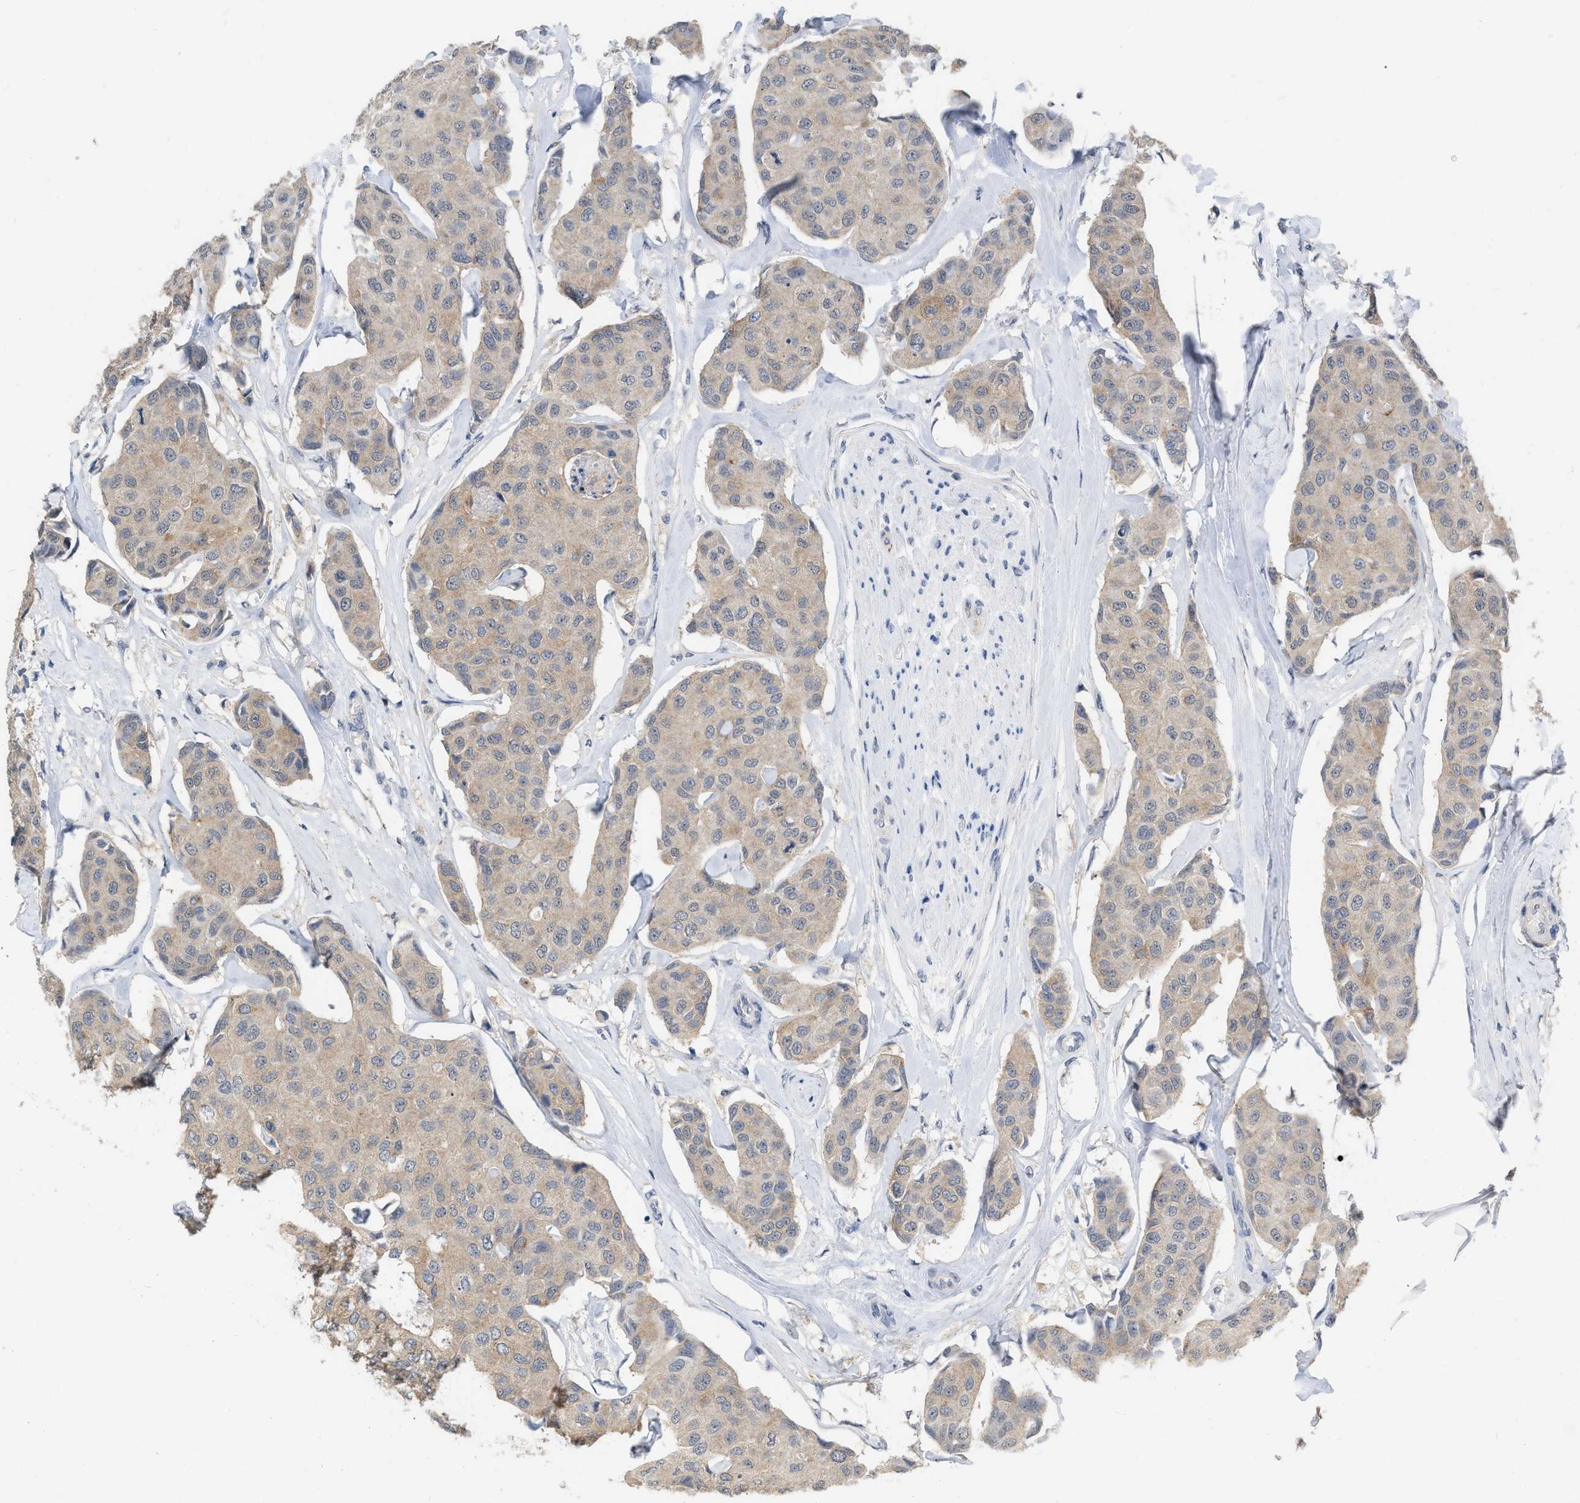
{"staining": {"intensity": "weak", "quantity": ">75%", "location": "cytoplasmic/membranous"}, "tissue": "breast cancer", "cell_type": "Tumor cells", "image_type": "cancer", "snomed": [{"axis": "morphology", "description": "Duct carcinoma"}, {"axis": "topography", "description": "Breast"}], "caption": "IHC of human breast cancer (infiltrating ductal carcinoma) shows low levels of weak cytoplasmic/membranous positivity in about >75% of tumor cells.", "gene": "BAIAP2L1", "patient": {"sex": "female", "age": 80}}